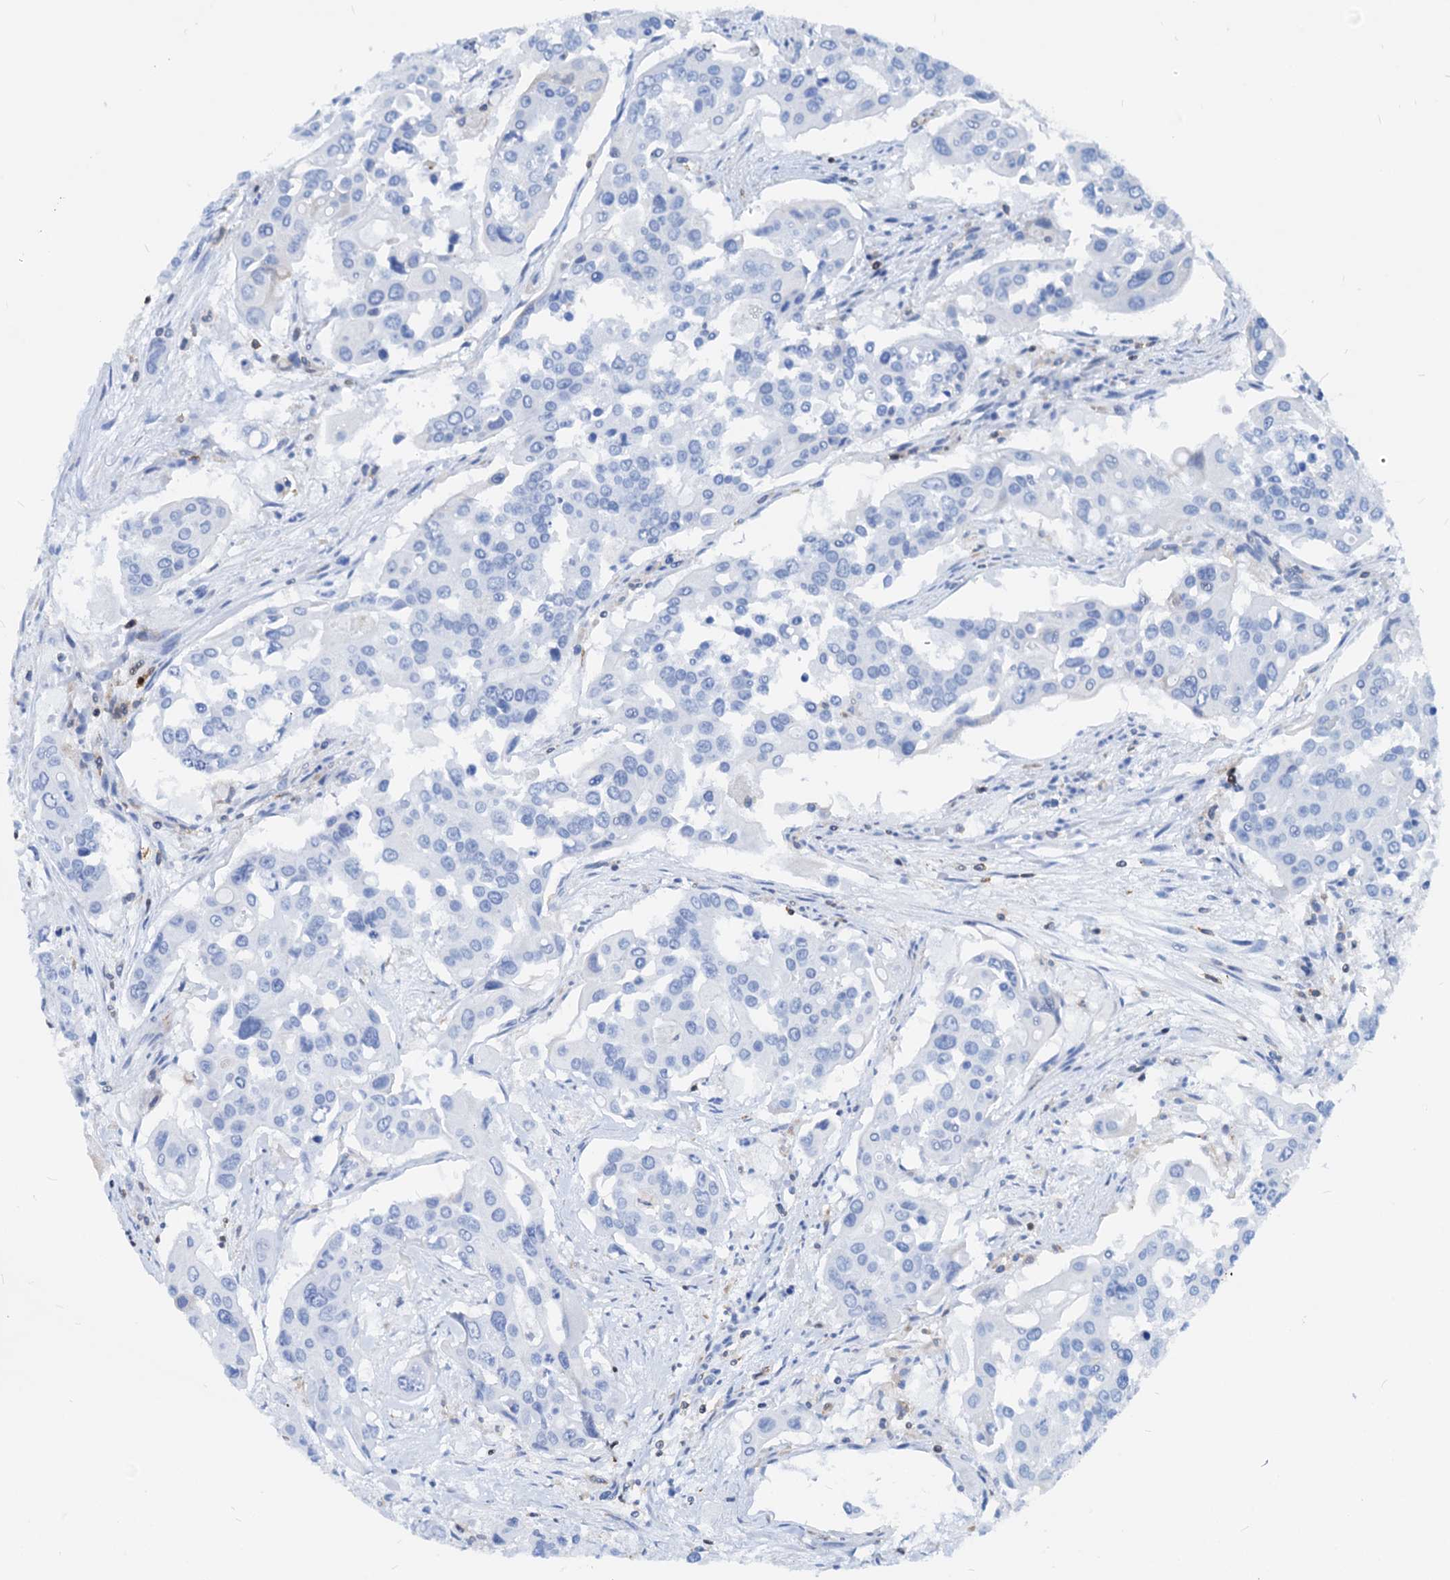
{"staining": {"intensity": "negative", "quantity": "none", "location": "none"}, "tissue": "colorectal cancer", "cell_type": "Tumor cells", "image_type": "cancer", "snomed": [{"axis": "morphology", "description": "Adenocarcinoma, NOS"}, {"axis": "topography", "description": "Colon"}], "caption": "An image of colorectal cancer stained for a protein exhibits no brown staining in tumor cells.", "gene": "LCP2", "patient": {"sex": "male", "age": 77}}